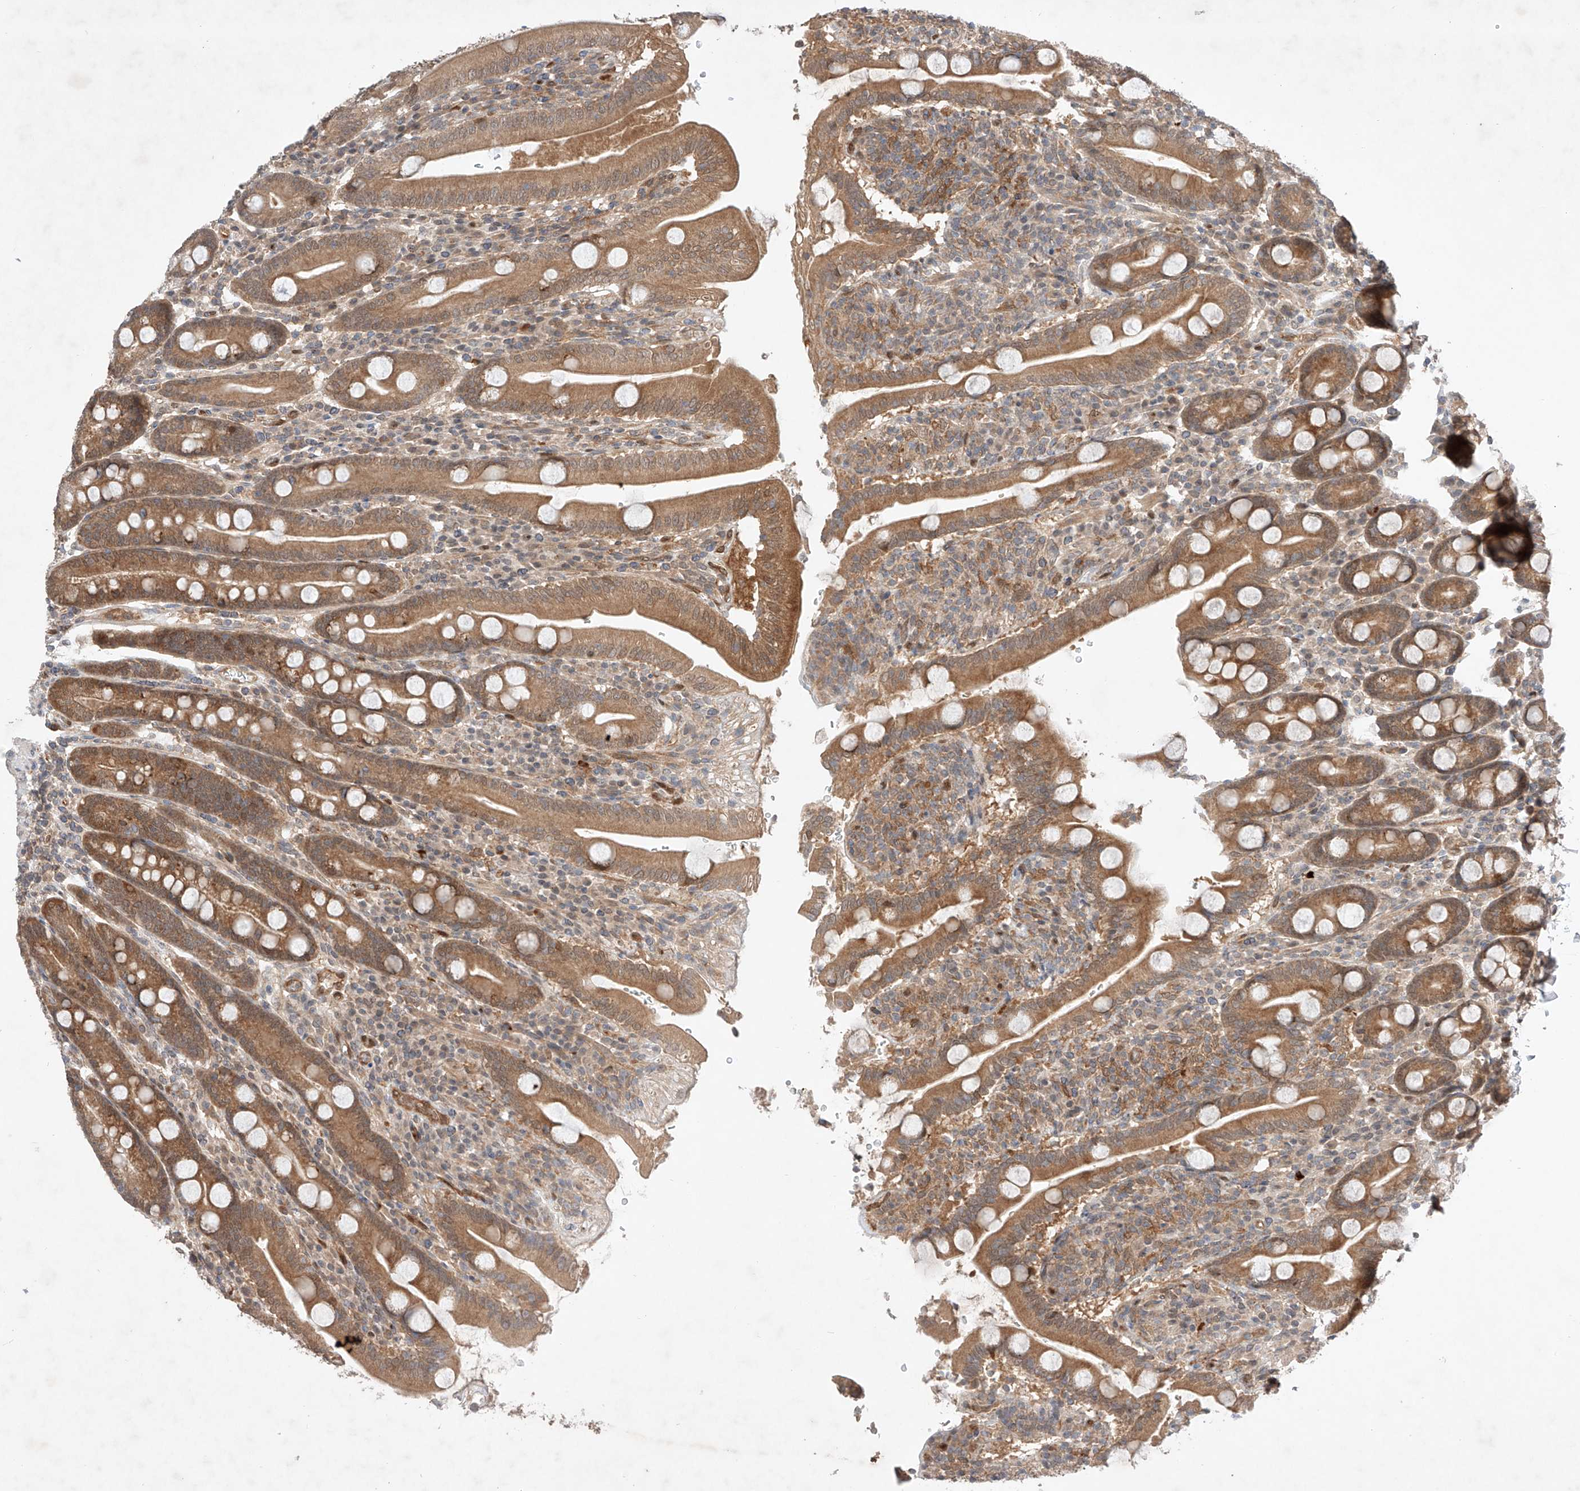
{"staining": {"intensity": "moderate", "quantity": ">75%", "location": "cytoplasmic/membranous"}, "tissue": "duodenum", "cell_type": "Glandular cells", "image_type": "normal", "snomed": [{"axis": "morphology", "description": "Normal tissue, NOS"}, {"axis": "topography", "description": "Duodenum"}], "caption": "Brown immunohistochemical staining in unremarkable human duodenum displays moderate cytoplasmic/membranous positivity in approximately >75% of glandular cells. The staining was performed using DAB (3,3'-diaminobenzidine) to visualize the protein expression in brown, while the nuclei were stained in blue with hematoxylin (Magnification: 20x).", "gene": "ZNF124", "patient": {"sex": "male", "age": 35}}